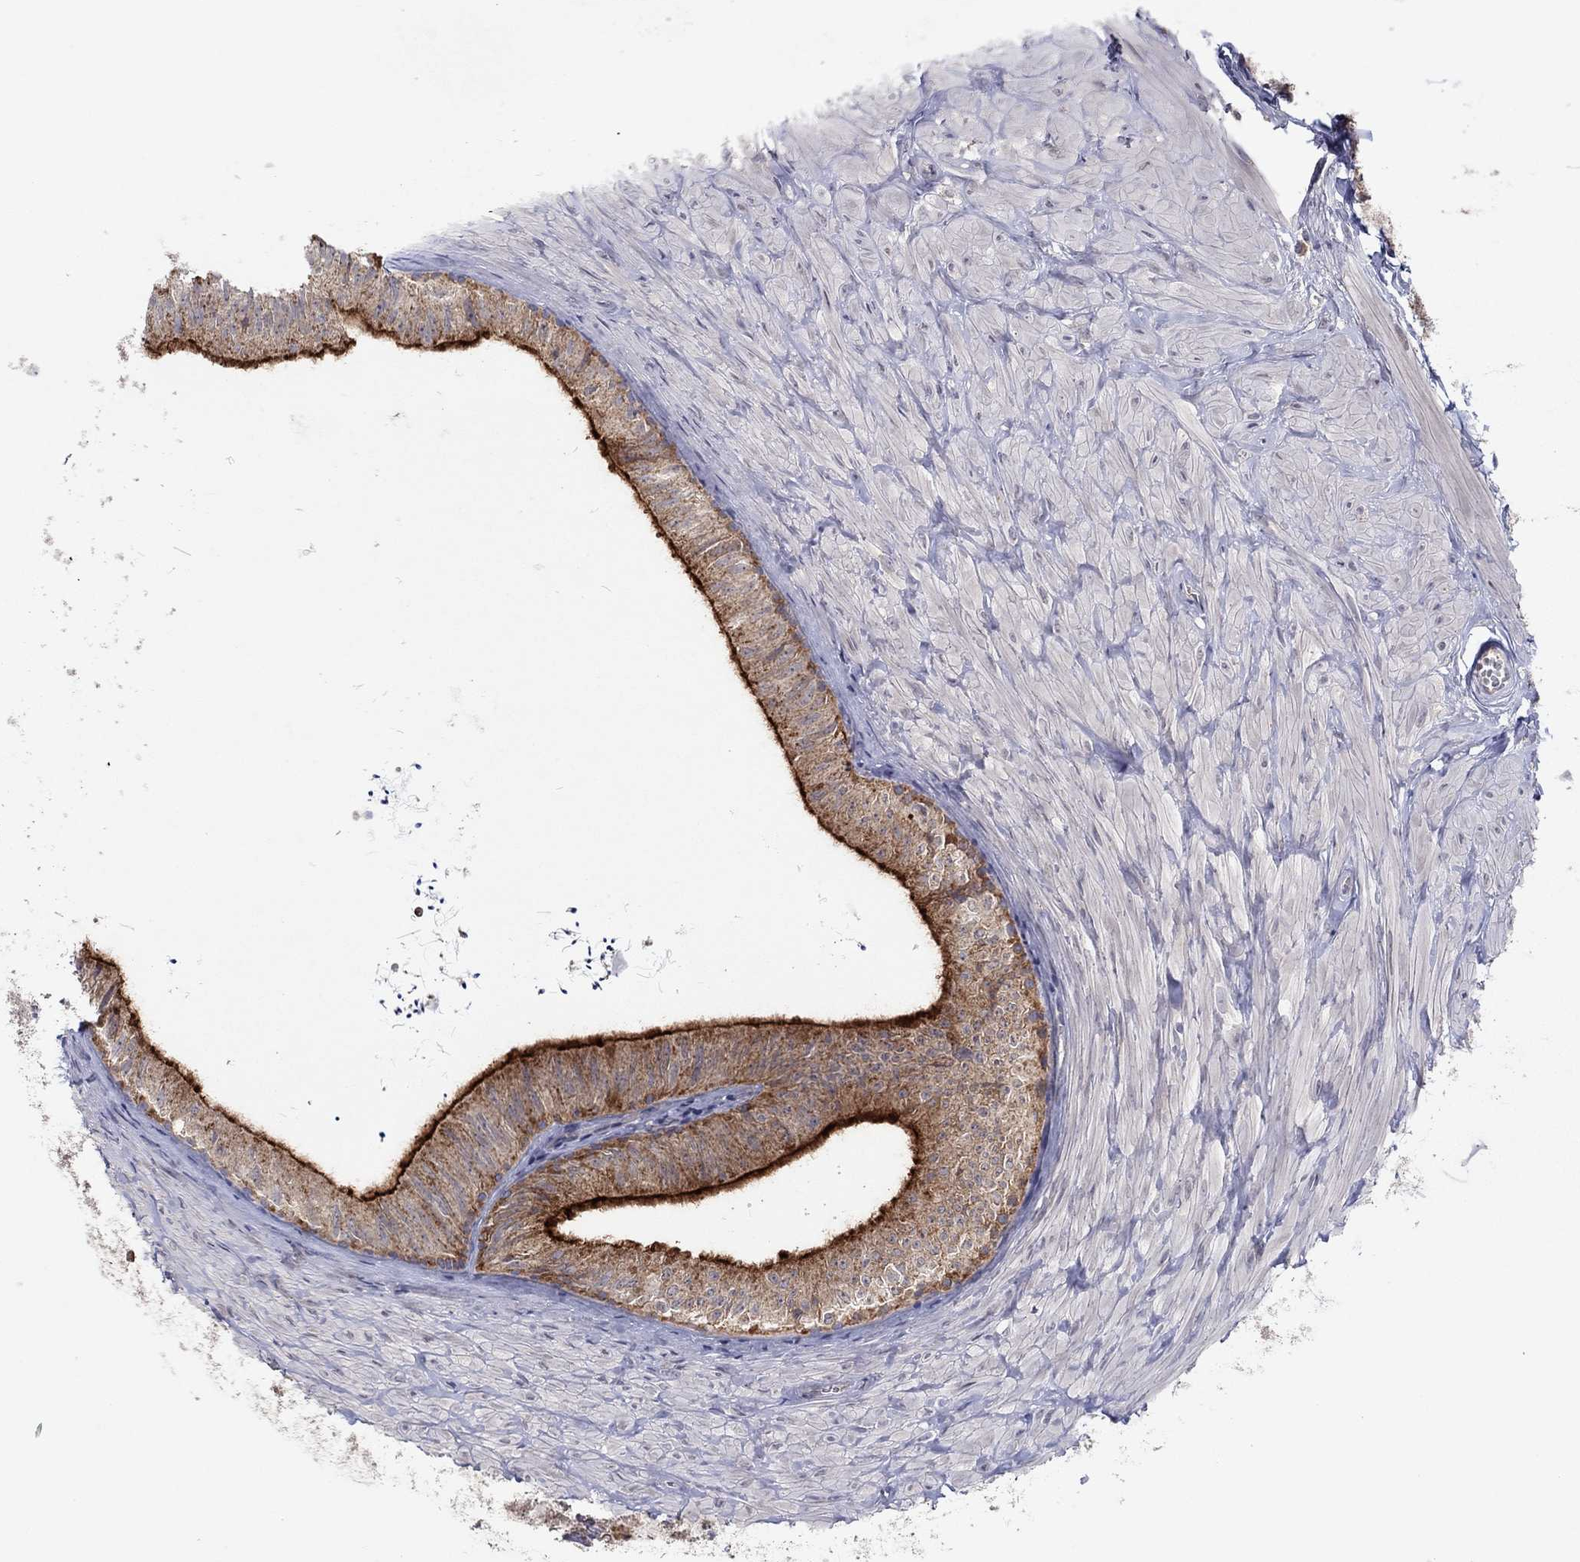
{"staining": {"intensity": "strong", "quantity": ">75%", "location": "cytoplasmic/membranous"}, "tissue": "epididymis", "cell_type": "Glandular cells", "image_type": "normal", "snomed": [{"axis": "morphology", "description": "Normal tissue, NOS"}, {"axis": "topography", "description": "Epididymis"}], "caption": "Approximately >75% of glandular cells in normal human epididymis display strong cytoplasmic/membranous protein staining as visualized by brown immunohistochemical staining.", "gene": "CRACDL", "patient": {"sex": "male", "age": 32}}